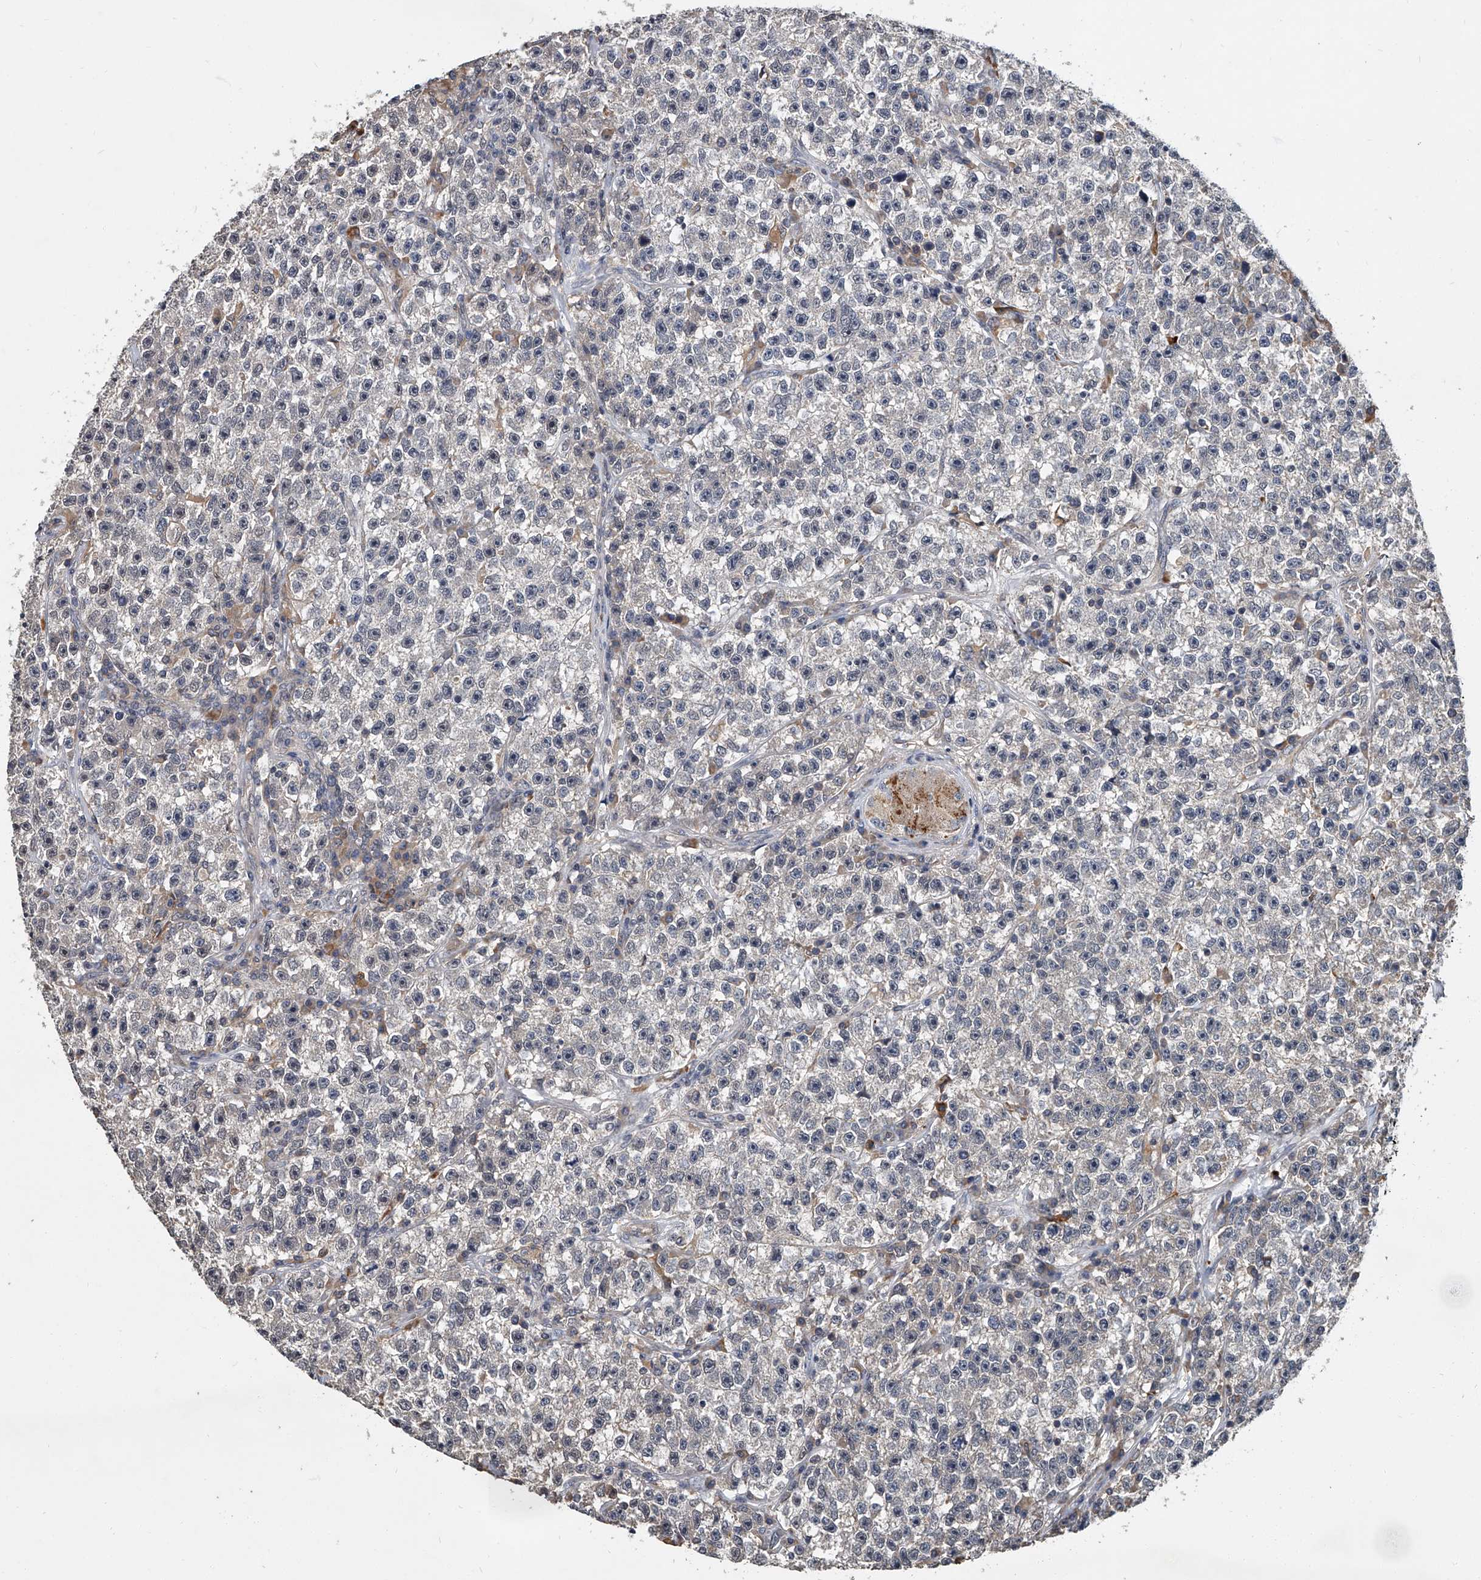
{"staining": {"intensity": "negative", "quantity": "none", "location": "none"}, "tissue": "testis cancer", "cell_type": "Tumor cells", "image_type": "cancer", "snomed": [{"axis": "morphology", "description": "Seminoma, NOS"}, {"axis": "topography", "description": "Testis"}], "caption": "Immunohistochemical staining of seminoma (testis) shows no significant staining in tumor cells.", "gene": "JAG2", "patient": {"sex": "male", "age": 22}}